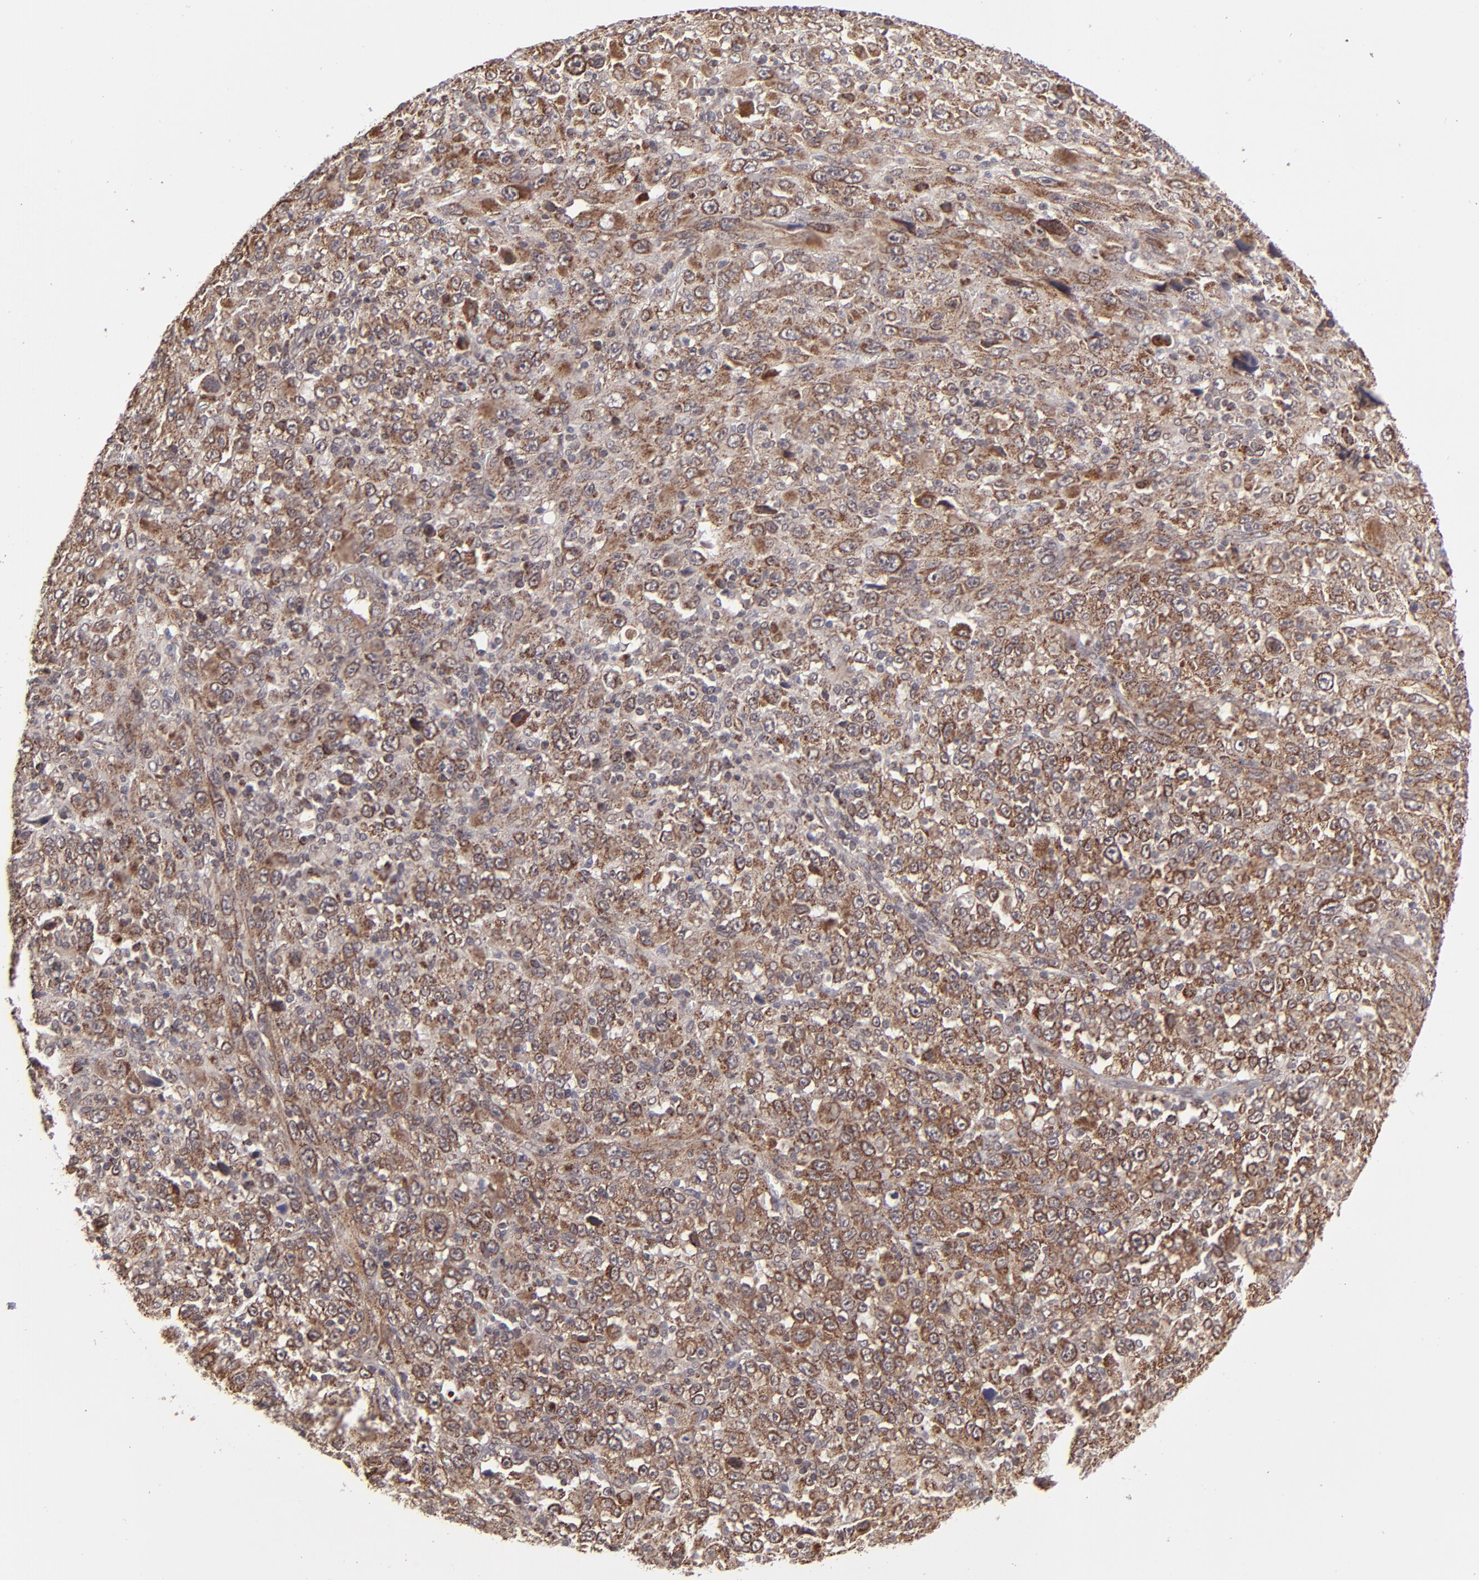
{"staining": {"intensity": "moderate", "quantity": ">75%", "location": "cytoplasmic/membranous"}, "tissue": "melanoma", "cell_type": "Tumor cells", "image_type": "cancer", "snomed": [{"axis": "morphology", "description": "Malignant melanoma, Metastatic site"}, {"axis": "topography", "description": "Skin"}], "caption": "High-power microscopy captured an immunohistochemistry (IHC) micrograph of malignant melanoma (metastatic site), revealing moderate cytoplasmic/membranous positivity in about >75% of tumor cells.", "gene": "SLC15A1", "patient": {"sex": "female", "age": 56}}